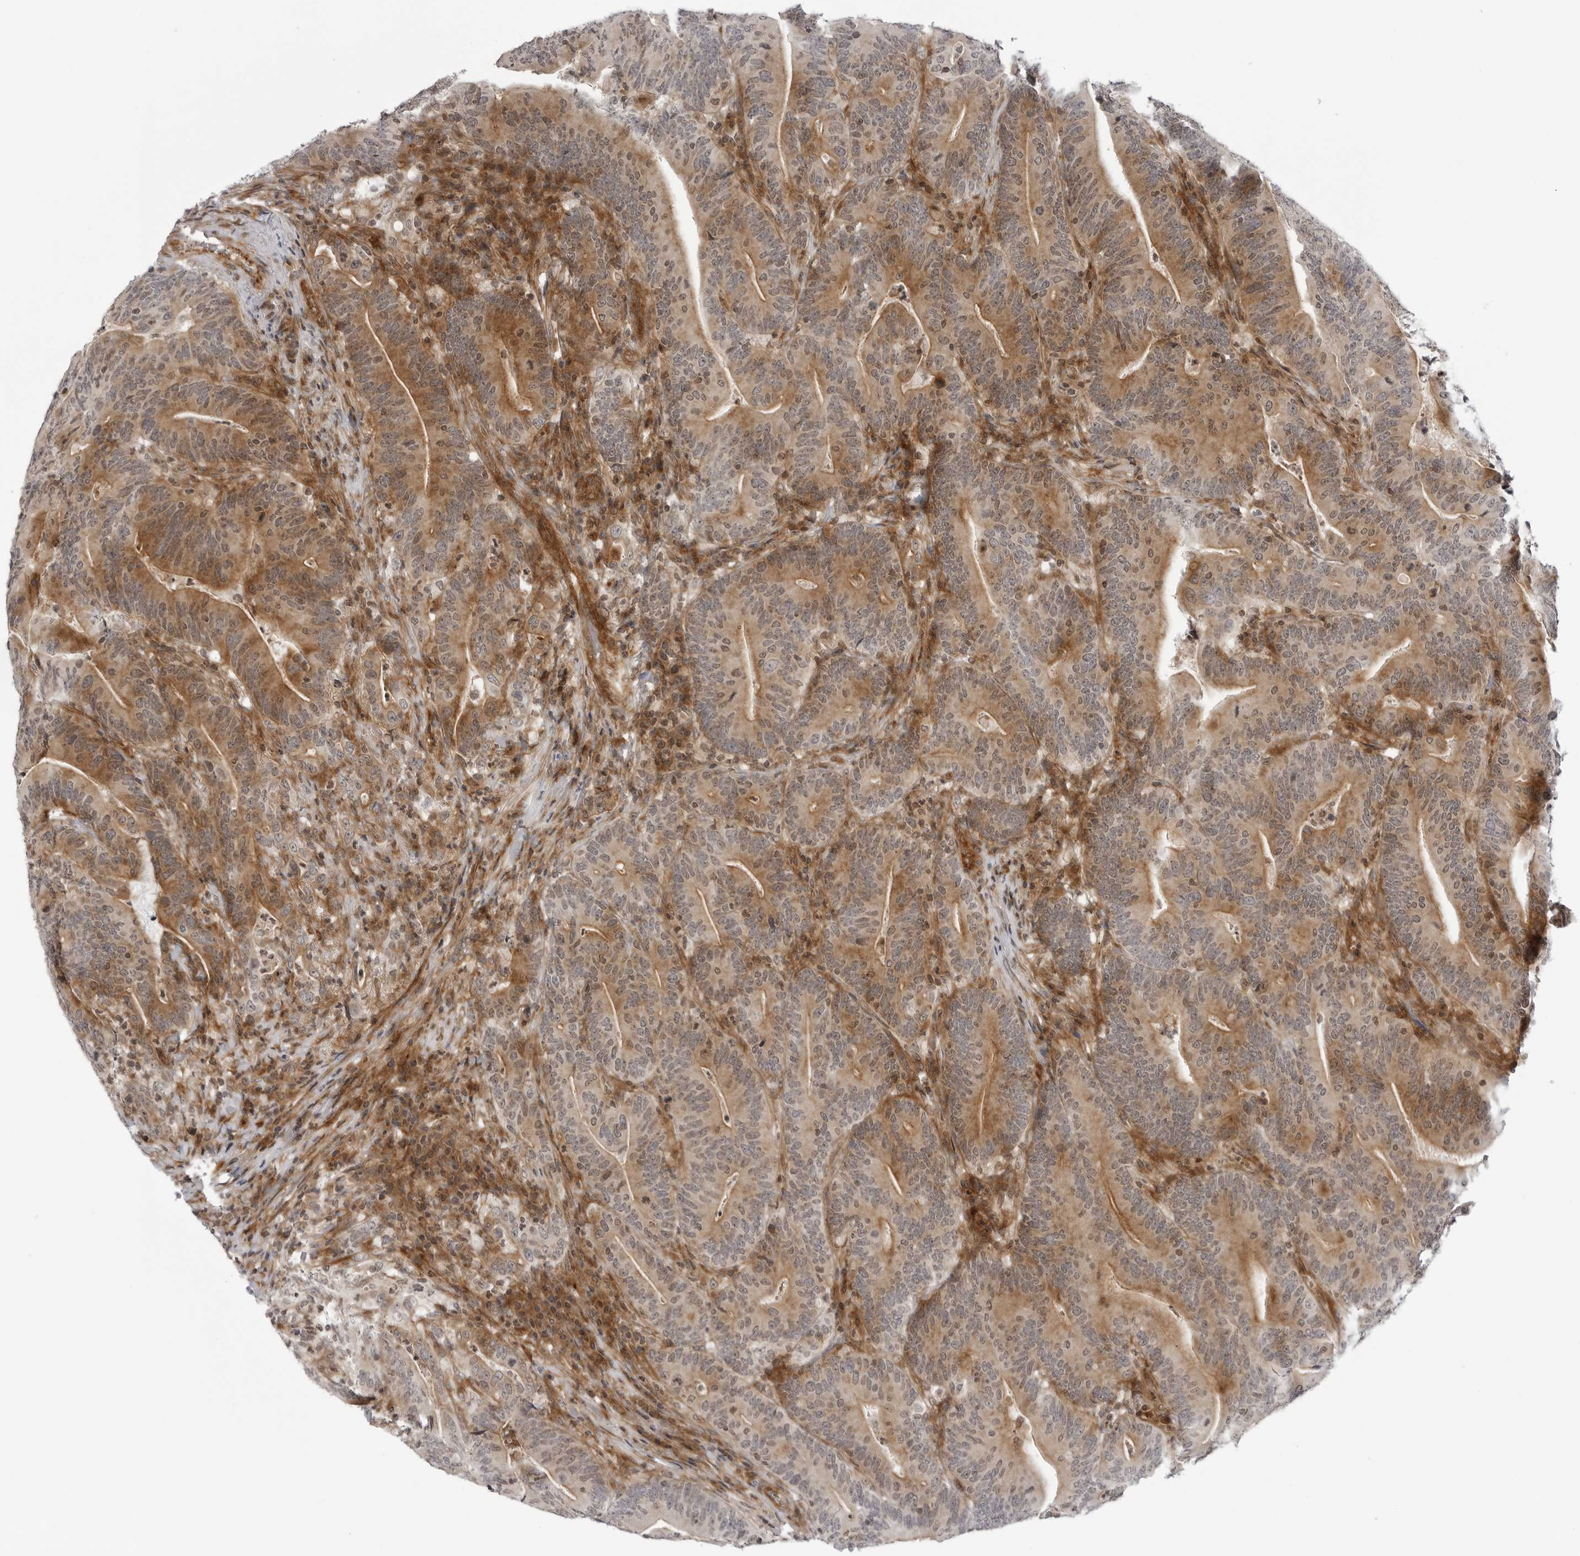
{"staining": {"intensity": "strong", "quantity": "25%-75%", "location": "cytoplasmic/membranous"}, "tissue": "colorectal cancer", "cell_type": "Tumor cells", "image_type": "cancer", "snomed": [{"axis": "morphology", "description": "Adenocarcinoma, NOS"}, {"axis": "topography", "description": "Colon"}], "caption": "Protein staining of colorectal cancer tissue demonstrates strong cytoplasmic/membranous staining in approximately 25%-75% of tumor cells.", "gene": "ADAMTS5", "patient": {"sex": "female", "age": 66}}